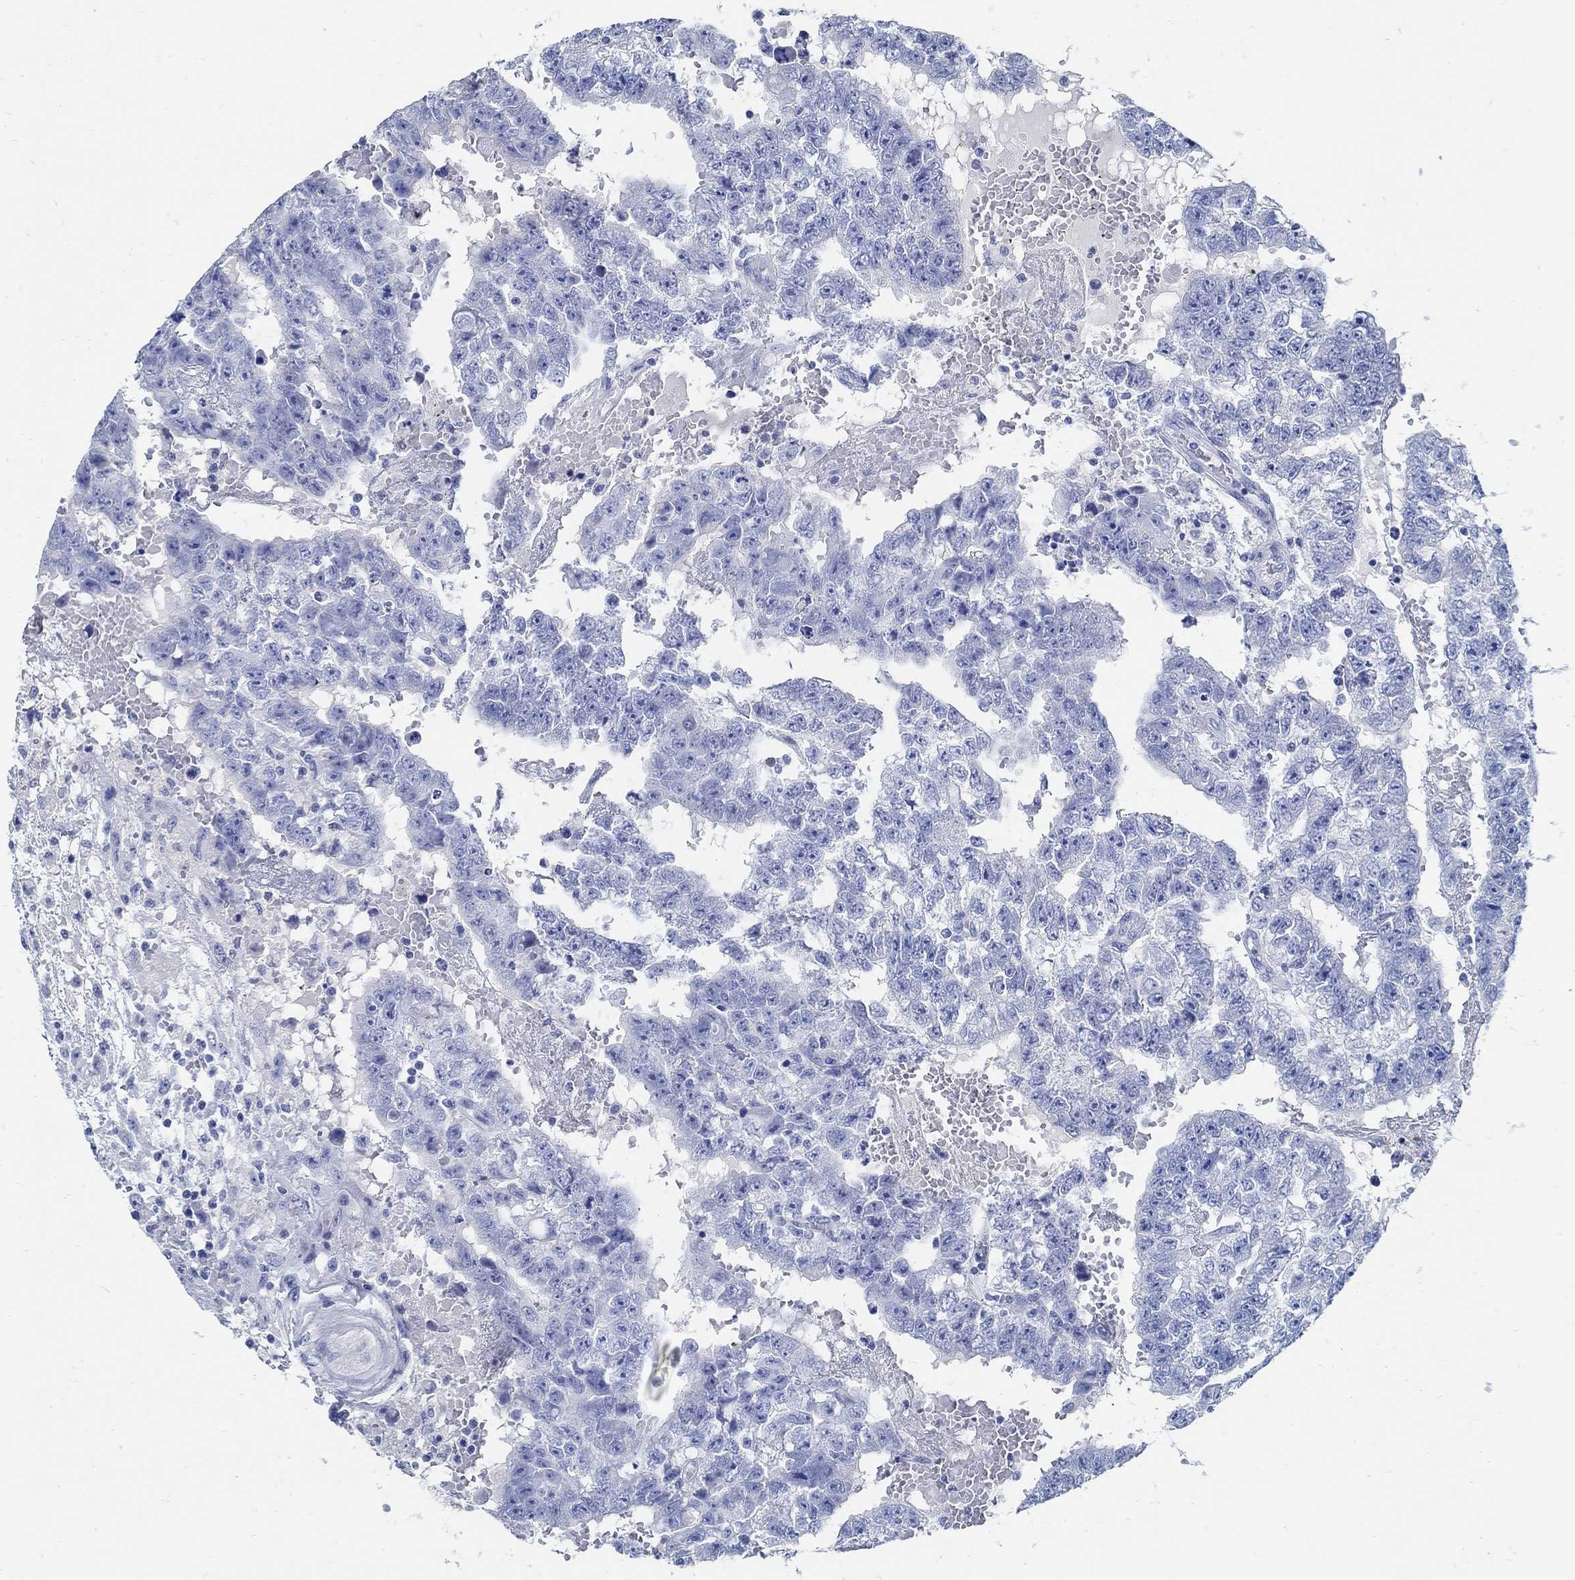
{"staining": {"intensity": "negative", "quantity": "none", "location": "none"}, "tissue": "testis cancer", "cell_type": "Tumor cells", "image_type": "cancer", "snomed": [{"axis": "morphology", "description": "Carcinoma, Embryonal, NOS"}, {"axis": "topography", "description": "Testis"}], "caption": "Testis cancer was stained to show a protein in brown. There is no significant staining in tumor cells.", "gene": "SLC45A1", "patient": {"sex": "male", "age": 25}}